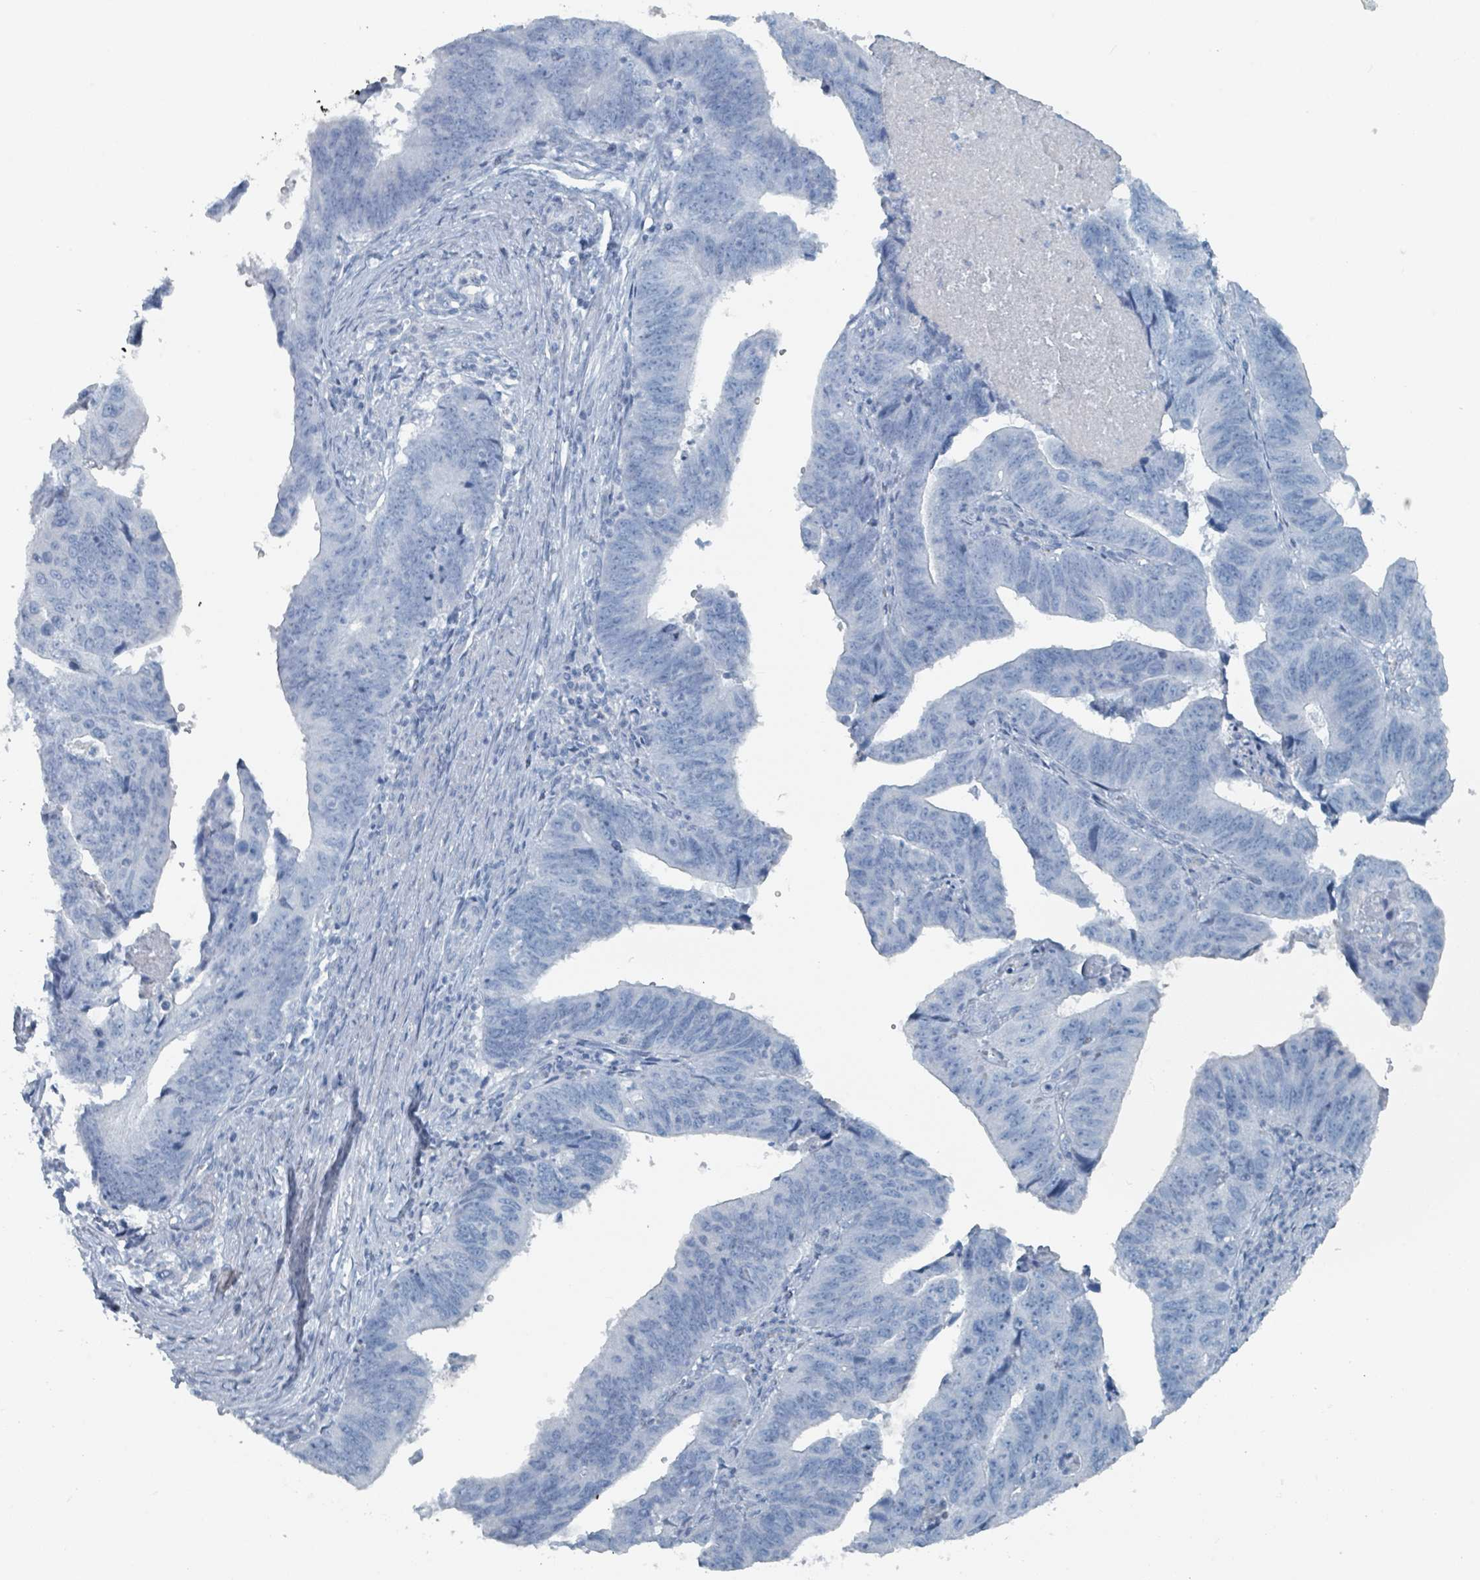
{"staining": {"intensity": "negative", "quantity": "none", "location": "none"}, "tissue": "stomach cancer", "cell_type": "Tumor cells", "image_type": "cancer", "snomed": [{"axis": "morphology", "description": "Adenocarcinoma, NOS"}, {"axis": "topography", "description": "Stomach"}], "caption": "Stomach cancer was stained to show a protein in brown. There is no significant positivity in tumor cells.", "gene": "GAMT", "patient": {"sex": "male", "age": 59}}